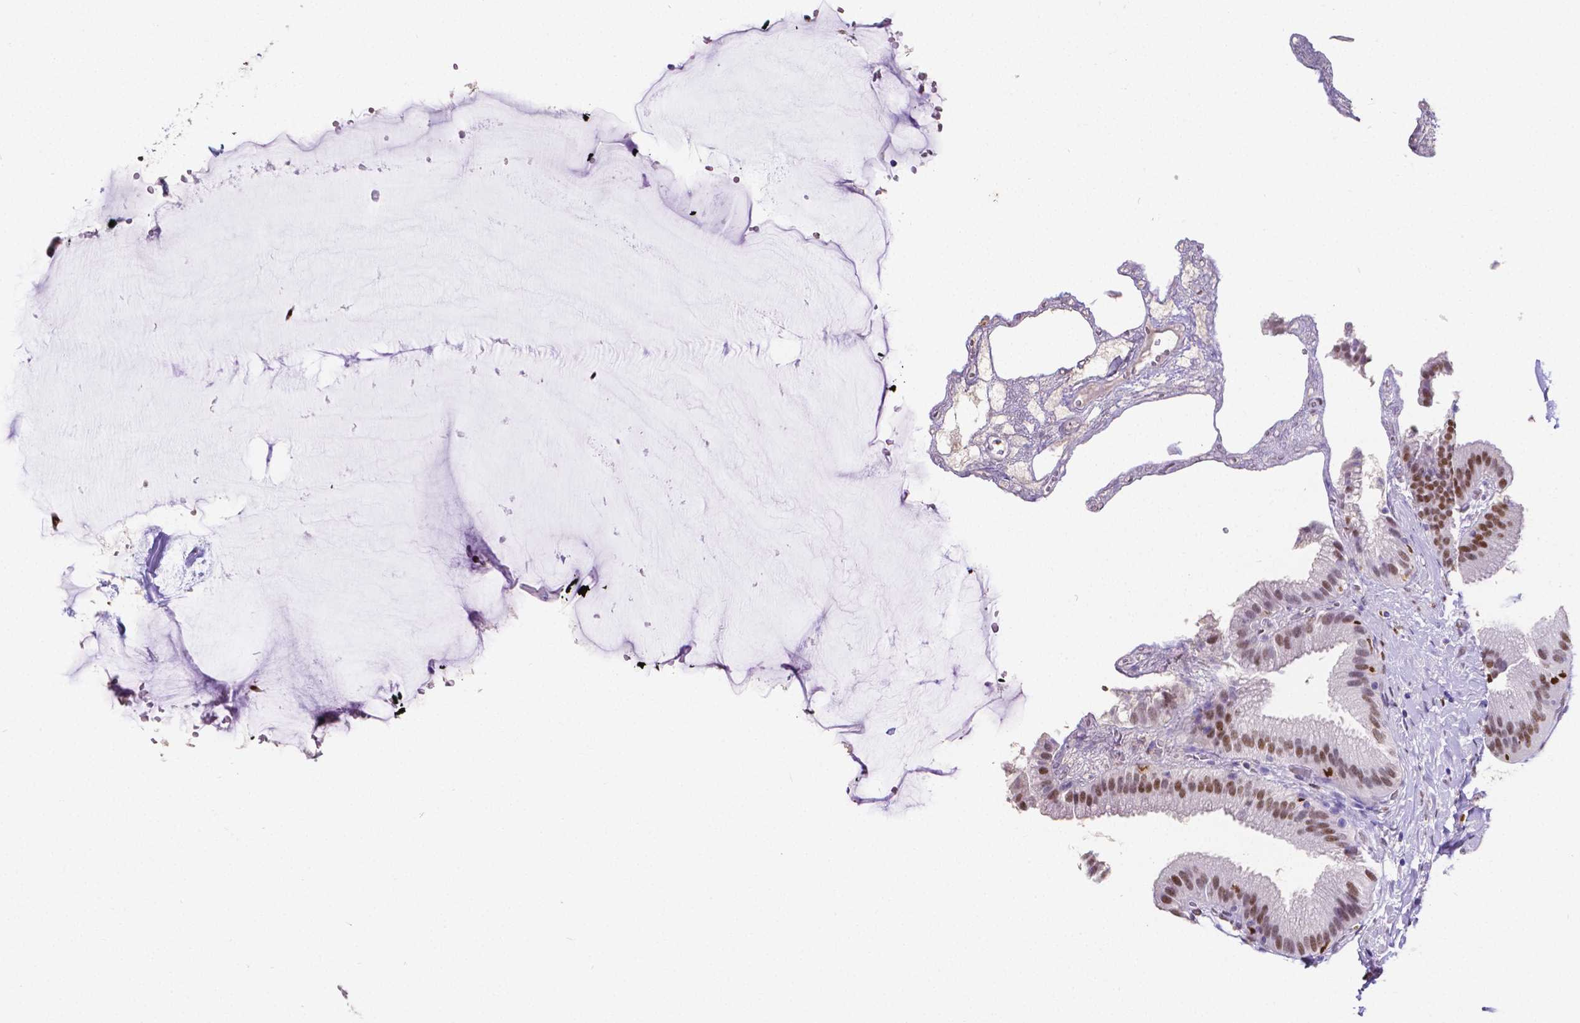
{"staining": {"intensity": "moderate", "quantity": ">75%", "location": "nuclear"}, "tissue": "gallbladder", "cell_type": "Glandular cells", "image_type": "normal", "snomed": [{"axis": "morphology", "description": "Normal tissue, NOS"}, {"axis": "topography", "description": "Gallbladder"}], "caption": "Immunohistochemistry micrograph of normal gallbladder: human gallbladder stained using IHC demonstrates medium levels of moderate protein expression localized specifically in the nuclear of glandular cells, appearing as a nuclear brown color.", "gene": "MEF2C", "patient": {"sex": "female", "age": 63}}